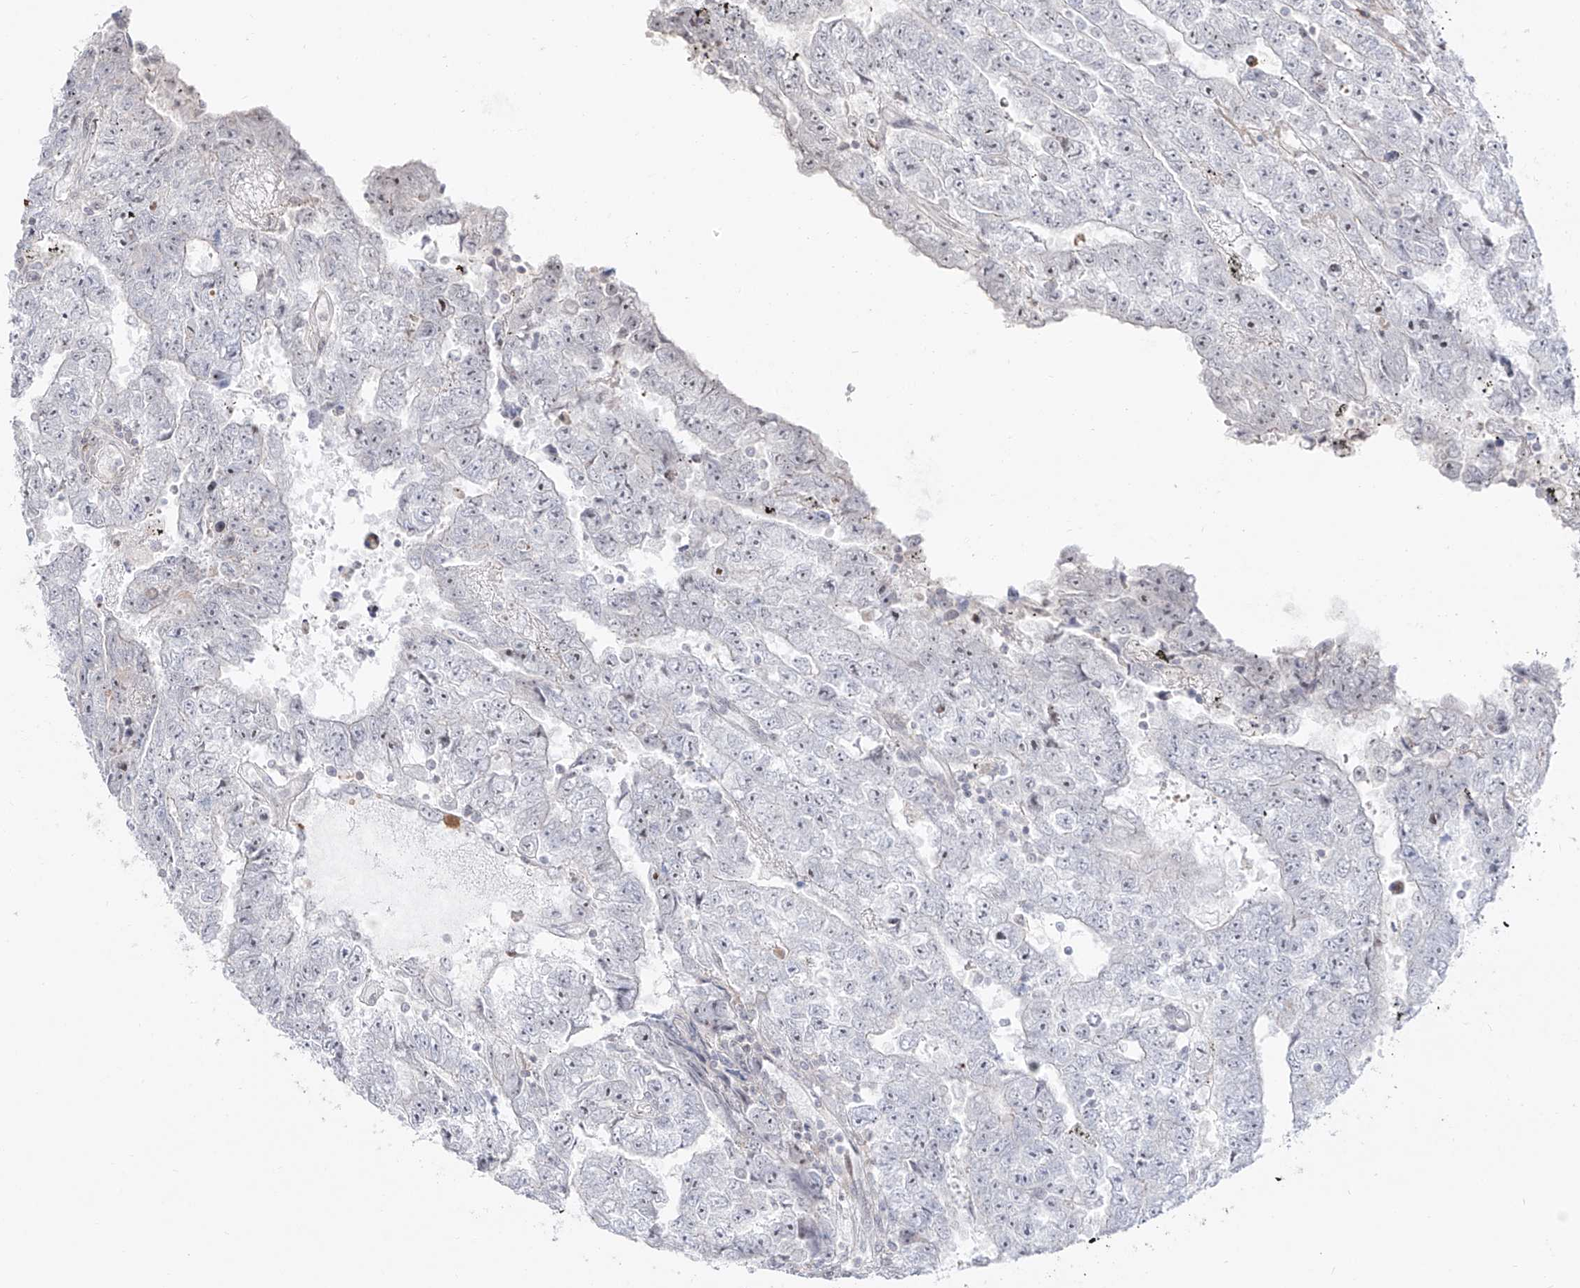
{"staining": {"intensity": "negative", "quantity": "none", "location": "none"}, "tissue": "testis cancer", "cell_type": "Tumor cells", "image_type": "cancer", "snomed": [{"axis": "morphology", "description": "Carcinoma, Embryonal, NOS"}, {"axis": "topography", "description": "Testis"}], "caption": "IHC of testis embryonal carcinoma demonstrates no positivity in tumor cells.", "gene": "ZNF180", "patient": {"sex": "male", "age": 25}}